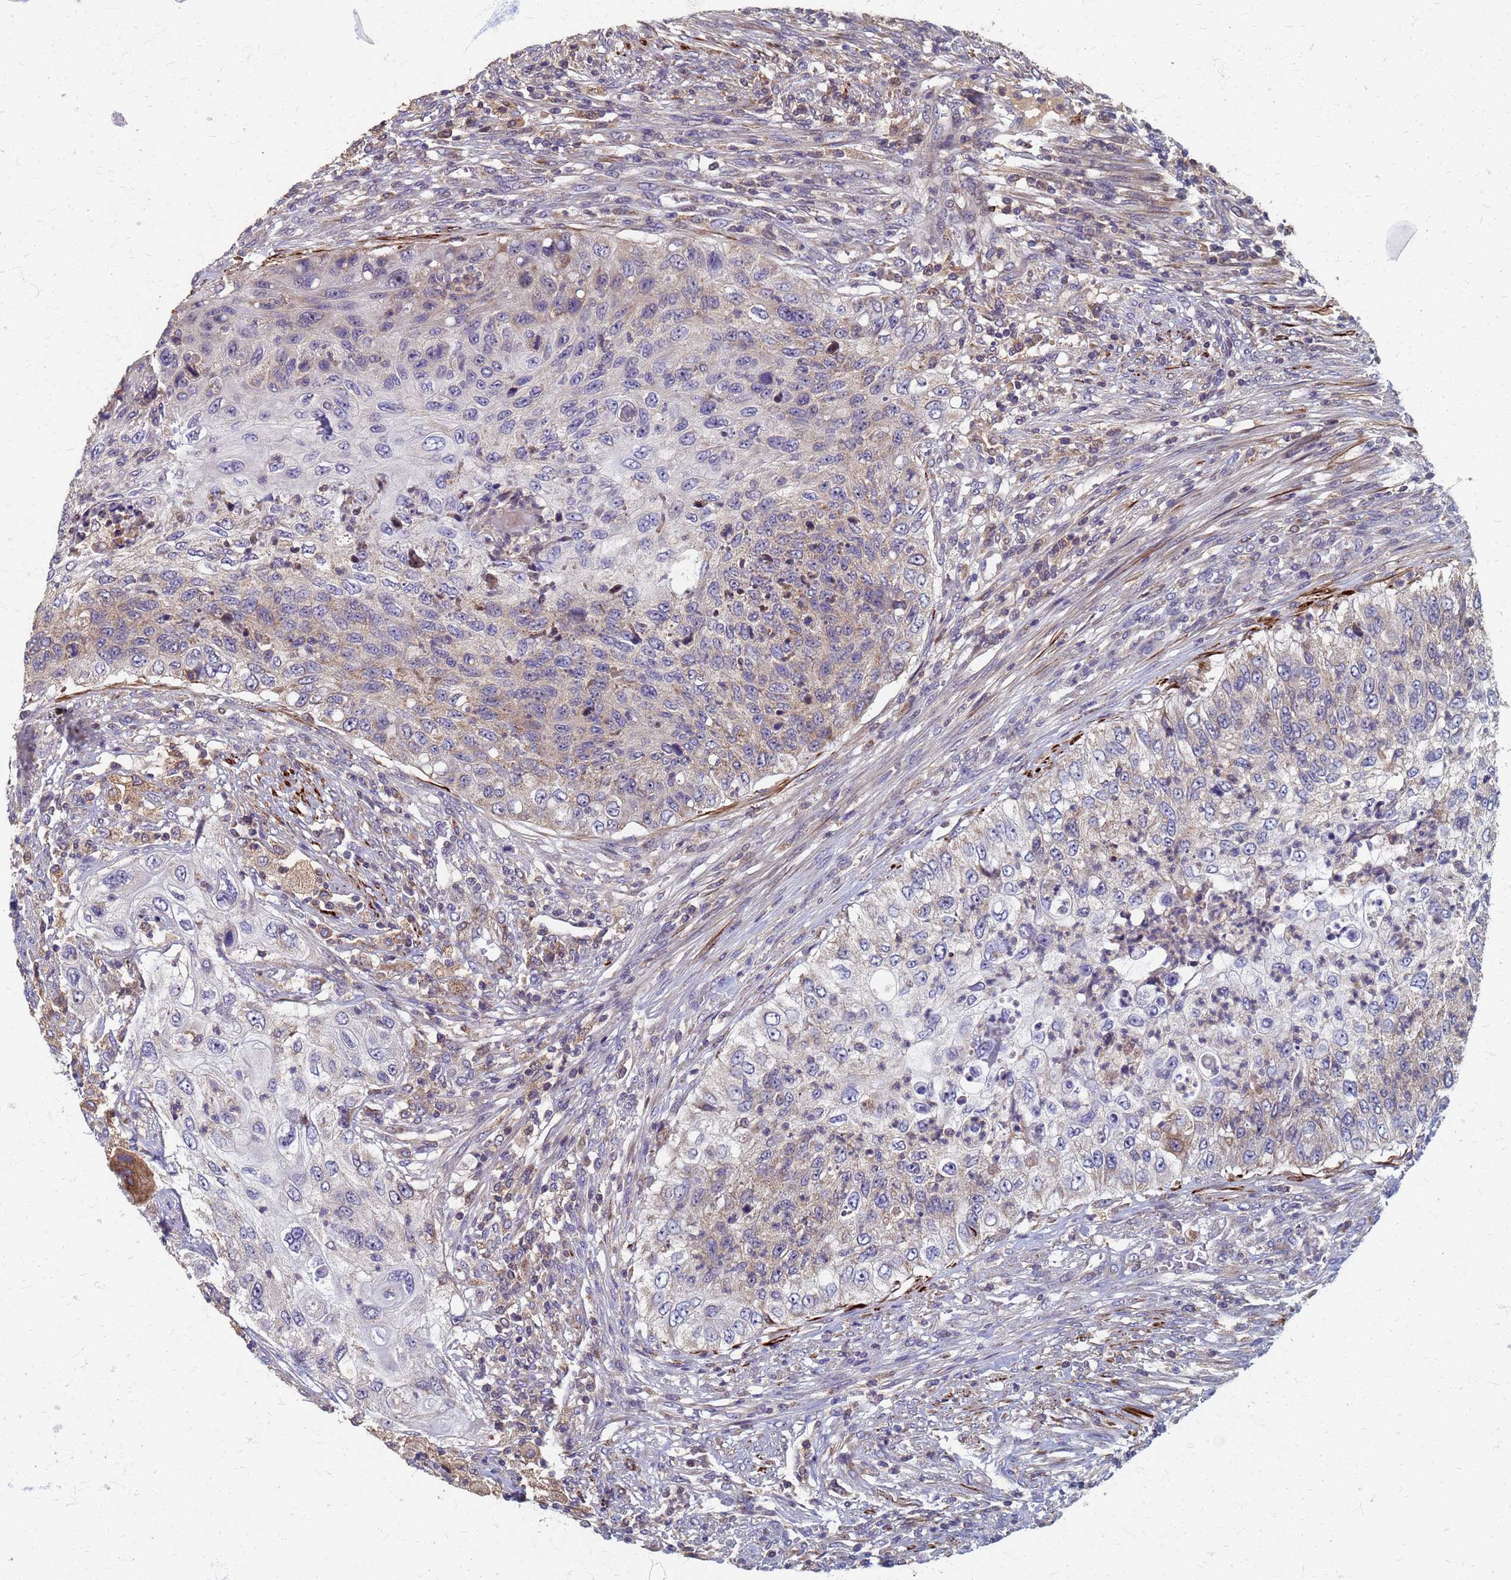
{"staining": {"intensity": "weak", "quantity": "25%-75%", "location": "cytoplasmic/membranous"}, "tissue": "urothelial cancer", "cell_type": "Tumor cells", "image_type": "cancer", "snomed": [{"axis": "morphology", "description": "Urothelial carcinoma, High grade"}, {"axis": "topography", "description": "Urinary bladder"}], "caption": "Tumor cells display weak cytoplasmic/membranous positivity in approximately 25%-75% of cells in urothelial carcinoma (high-grade).", "gene": "ATPAF1", "patient": {"sex": "female", "age": 60}}